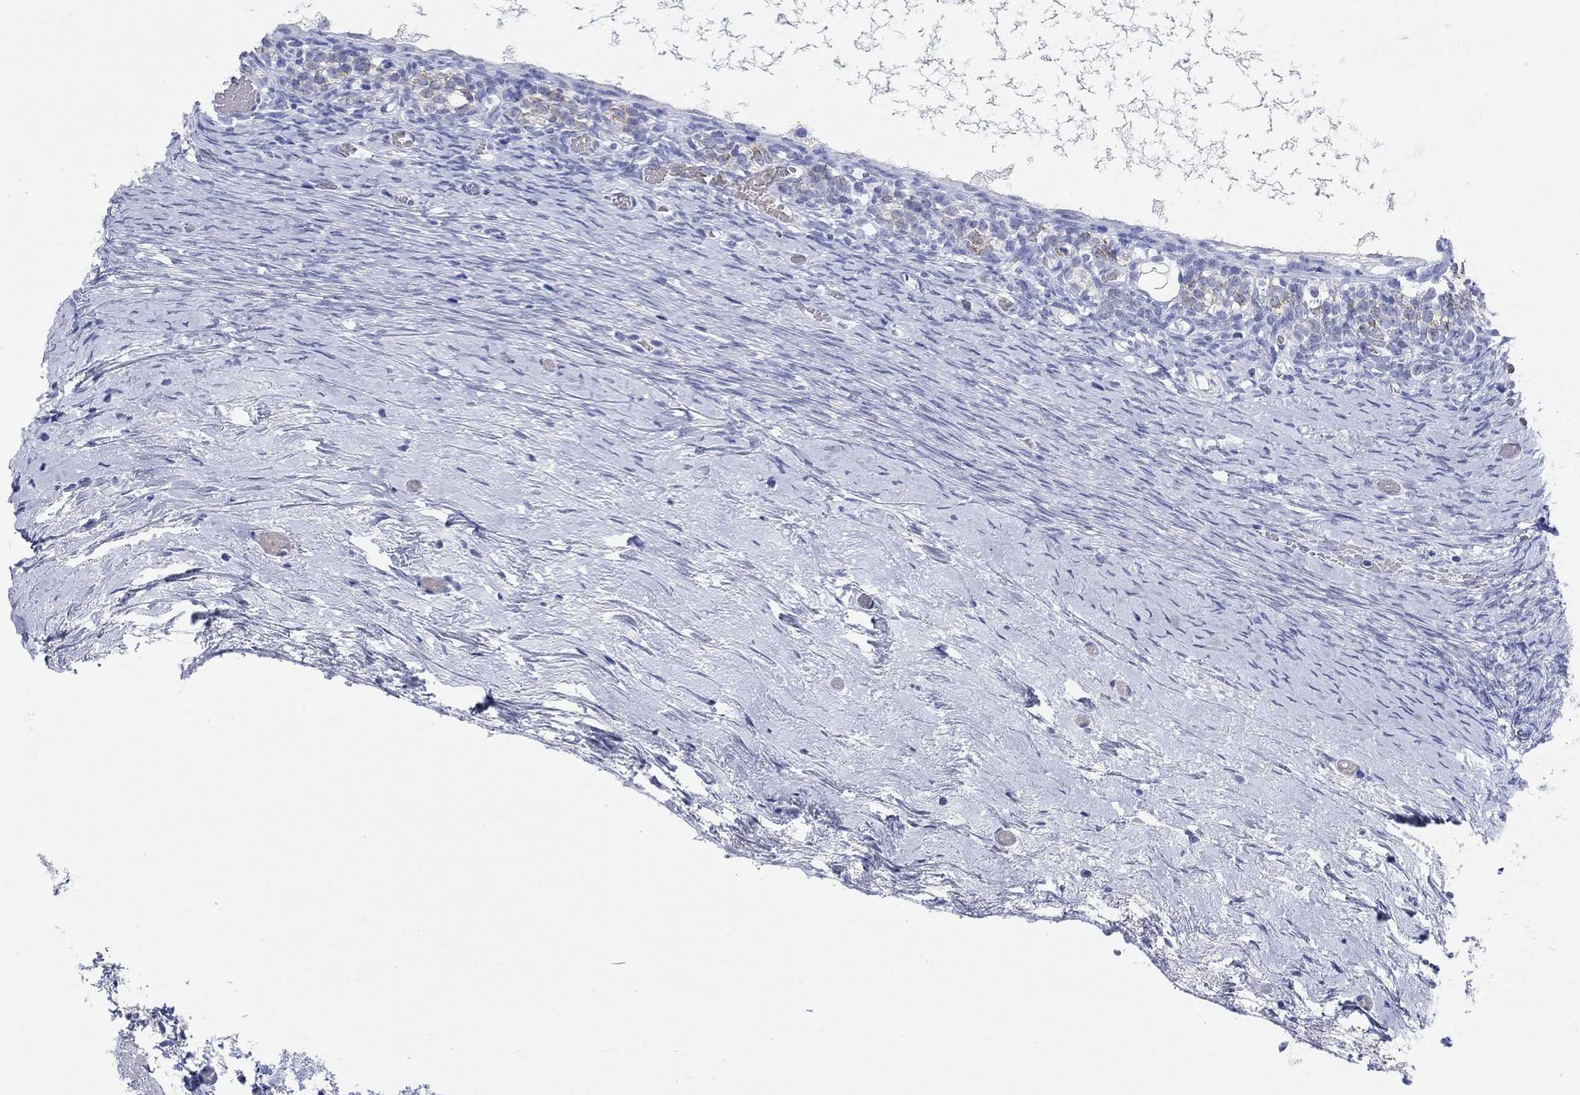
{"staining": {"intensity": "strong", "quantity": "25%-75%", "location": "cytoplasmic/membranous"}, "tissue": "ovary", "cell_type": "Follicle cells", "image_type": "normal", "snomed": [{"axis": "morphology", "description": "Normal tissue, NOS"}, {"axis": "topography", "description": "Ovary"}], "caption": "High-magnification brightfield microscopy of unremarkable ovary stained with DAB (brown) and counterstained with hematoxylin (blue). follicle cells exhibit strong cytoplasmic/membranous staining is appreciated in about25%-75% of cells.", "gene": "GRIA3", "patient": {"sex": "female", "age": 39}}